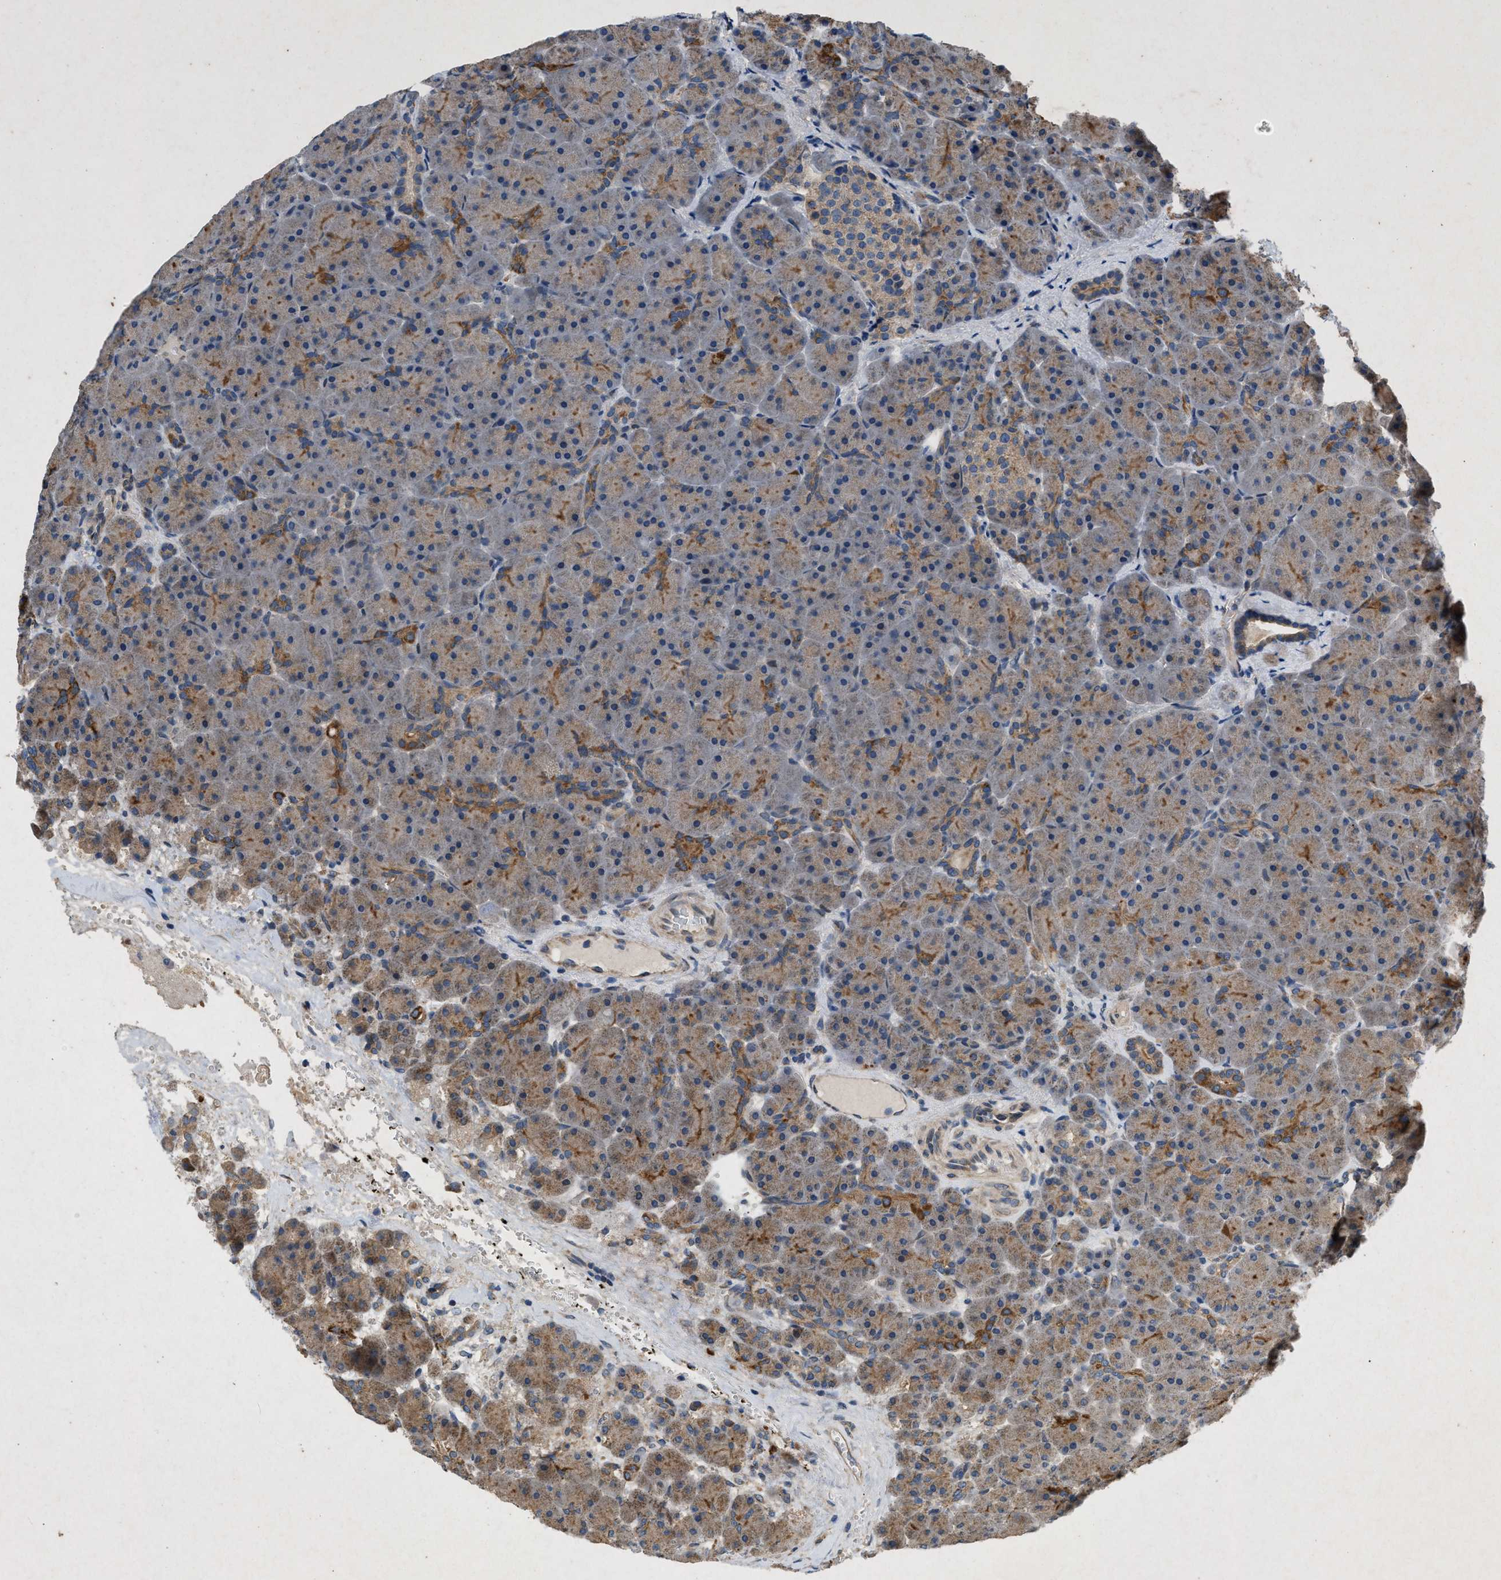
{"staining": {"intensity": "moderate", "quantity": ">75%", "location": "cytoplasmic/membranous"}, "tissue": "pancreas", "cell_type": "Exocrine glandular cells", "image_type": "normal", "snomed": [{"axis": "morphology", "description": "Normal tissue, NOS"}, {"axis": "topography", "description": "Pancreas"}], "caption": "Protein staining exhibits moderate cytoplasmic/membranous expression in about >75% of exocrine glandular cells in benign pancreas. (DAB IHC with brightfield microscopy, high magnification).", "gene": "PRKG2", "patient": {"sex": "male", "age": 66}}